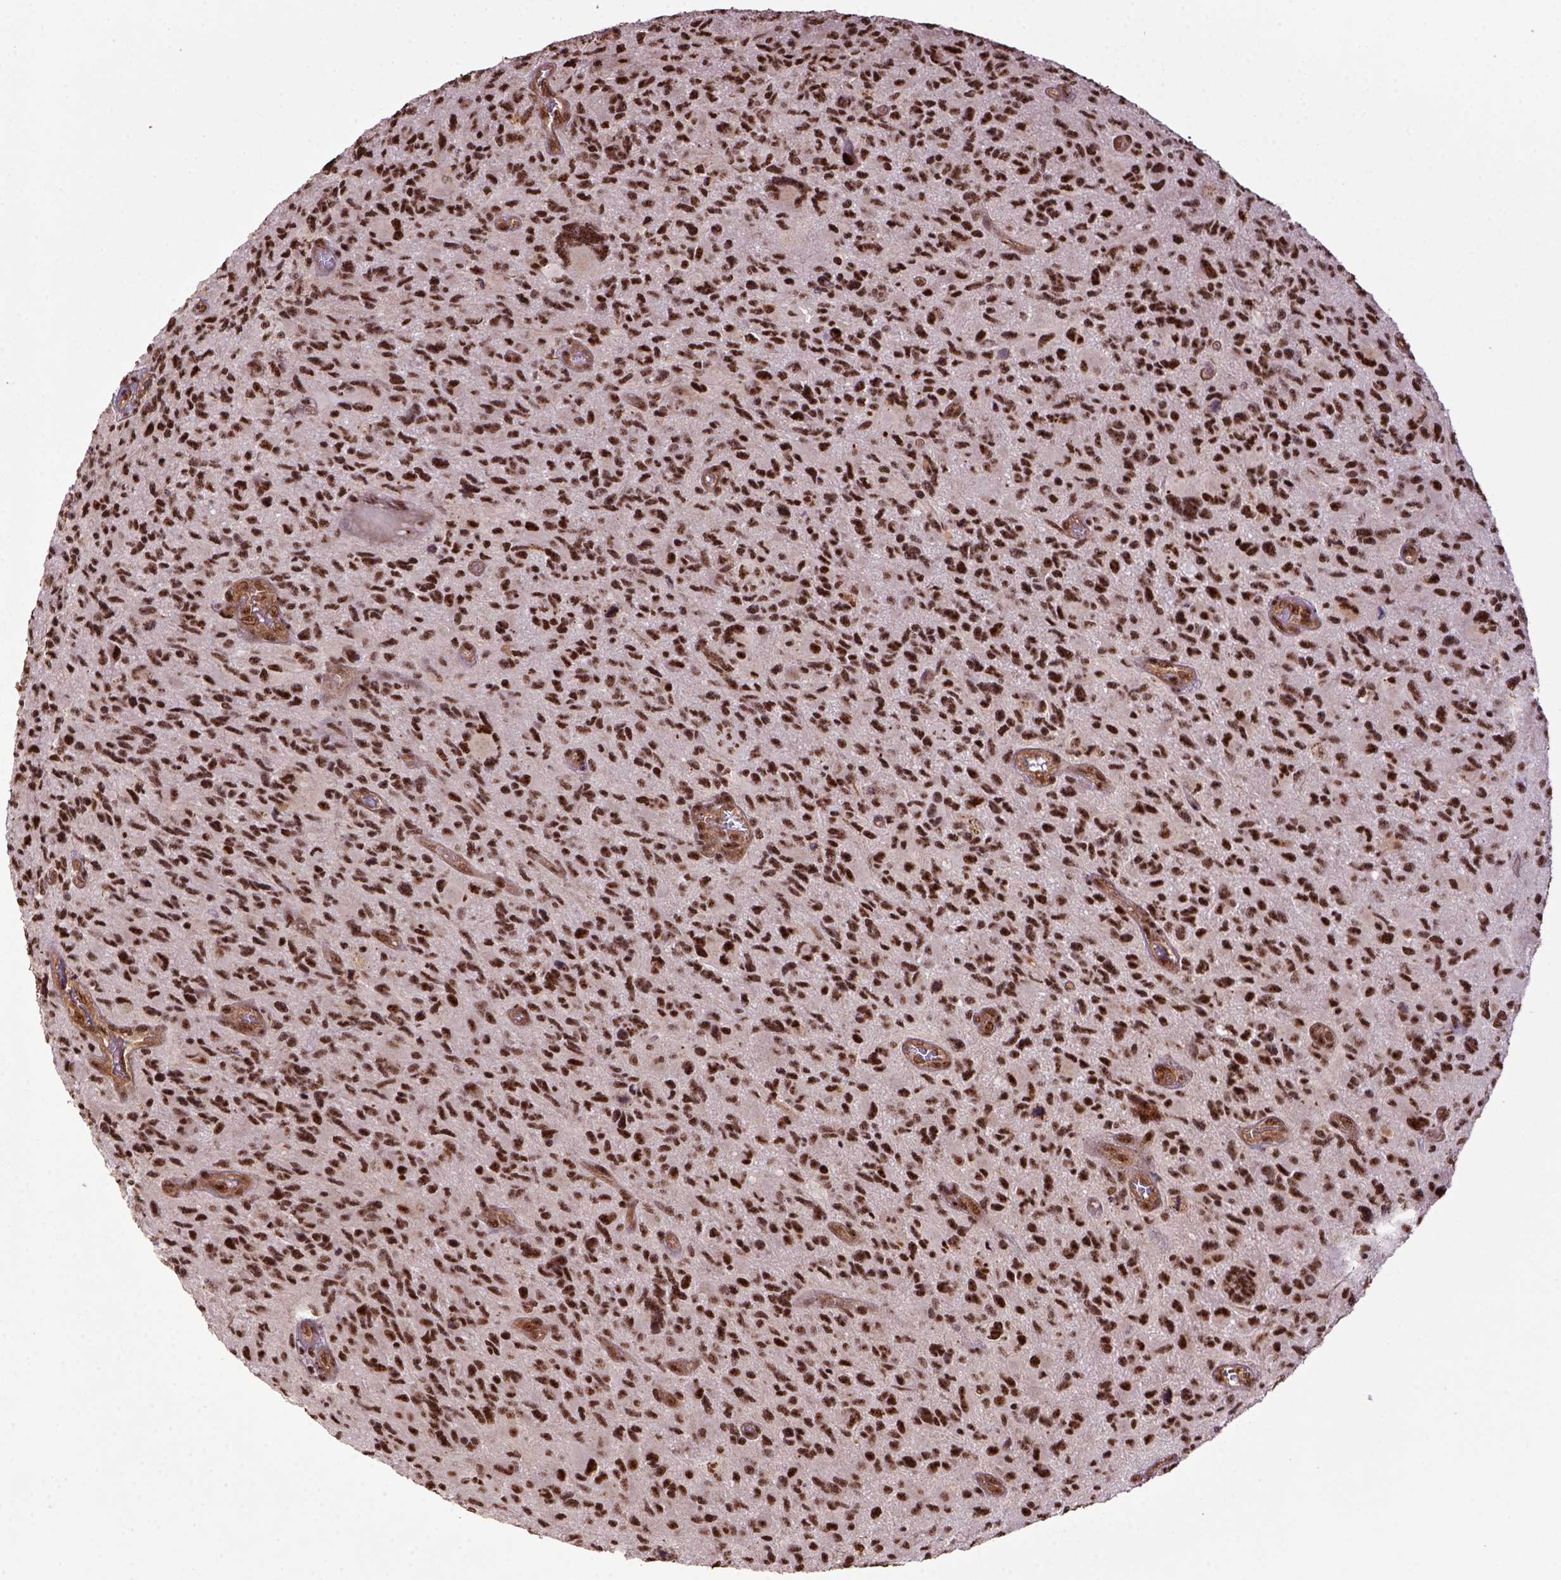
{"staining": {"intensity": "strong", "quantity": ">75%", "location": "nuclear"}, "tissue": "glioma", "cell_type": "Tumor cells", "image_type": "cancer", "snomed": [{"axis": "morphology", "description": "Glioma, malignant, NOS"}, {"axis": "morphology", "description": "Glioma, malignant, High grade"}, {"axis": "topography", "description": "Brain"}], "caption": "This micrograph demonstrates IHC staining of glioma (malignant), with high strong nuclear expression in about >75% of tumor cells.", "gene": "PPIG", "patient": {"sex": "female", "age": 71}}